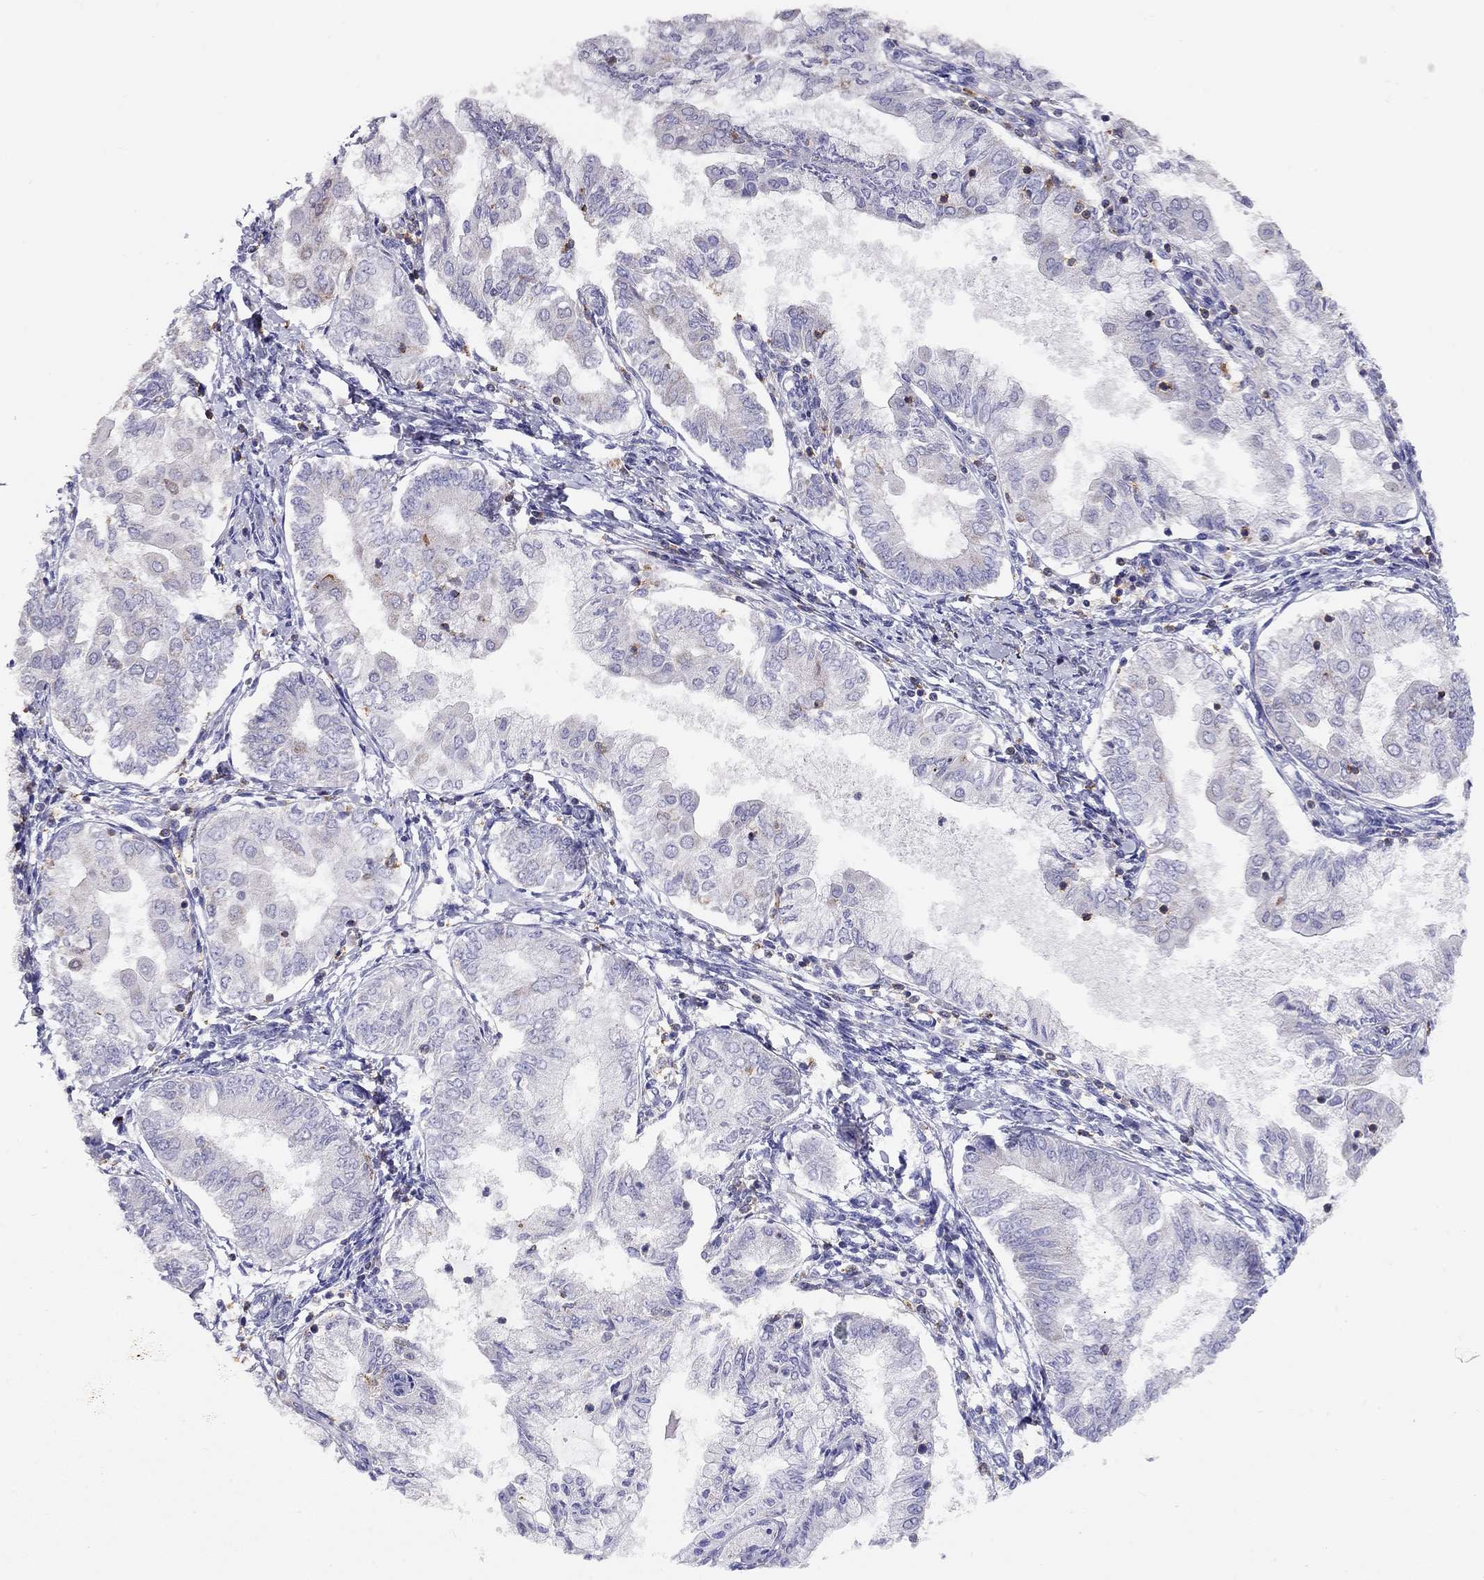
{"staining": {"intensity": "negative", "quantity": "none", "location": "none"}, "tissue": "endometrial cancer", "cell_type": "Tumor cells", "image_type": "cancer", "snomed": [{"axis": "morphology", "description": "Adenocarcinoma, NOS"}, {"axis": "topography", "description": "Endometrium"}], "caption": "An IHC micrograph of endometrial cancer is shown. There is no staining in tumor cells of endometrial cancer.", "gene": "CITED1", "patient": {"sex": "female", "age": 68}}